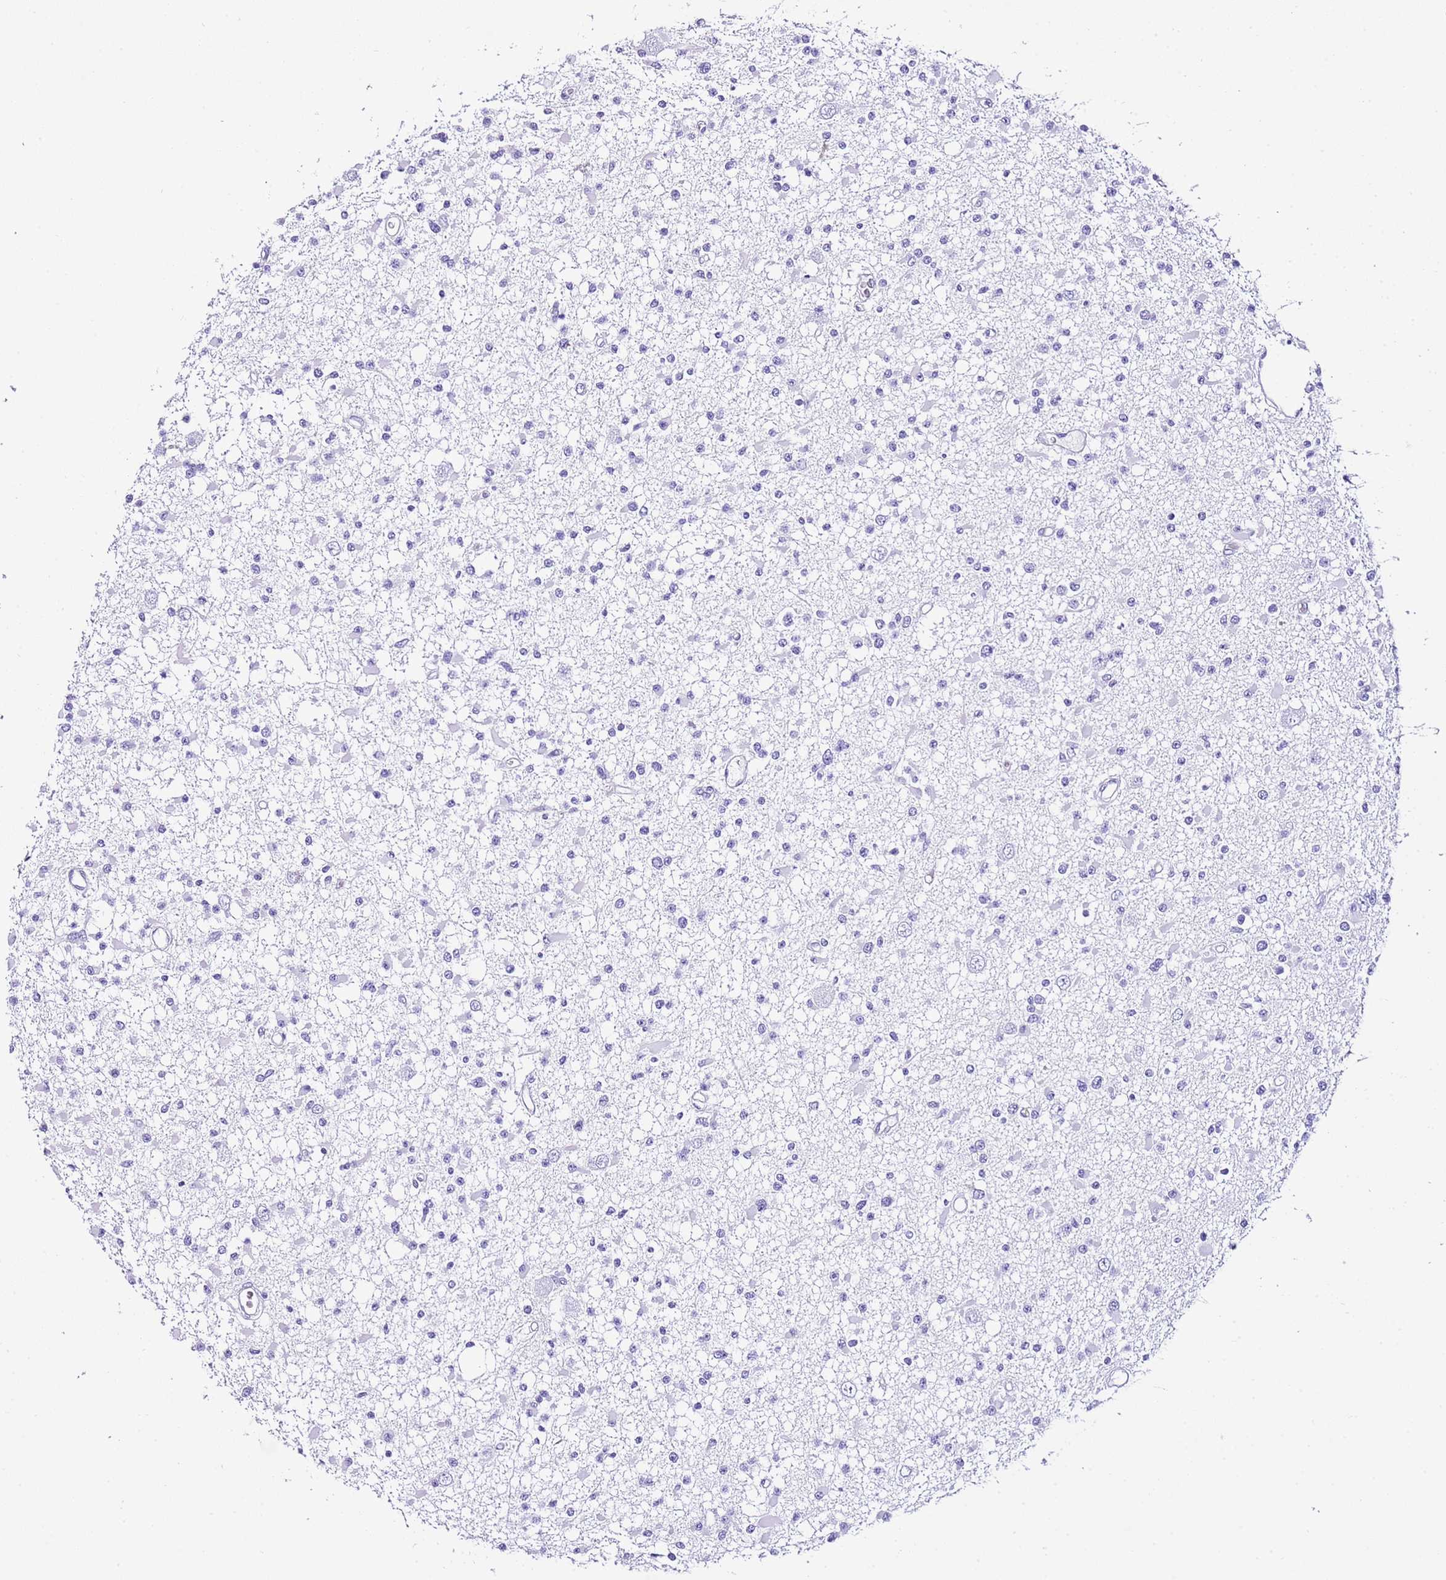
{"staining": {"intensity": "negative", "quantity": "none", "location": "none"}, "tissue": "glioma", "cell_type": "Tumor cells", "image_type": "cancer", "snomed": [{"axis": "morphology", "description": "Glioma, malignant, Low grade"}, {"axis": "topography", "description": "Brain"}], "caption": "This photomicrograph is of glioma stained with immunohistochemistry (IHC) to label a protein in brown with the nuclei are counter-stained blue. There is no expression in tumor cells. (DAB (3,3'-diaminobenzidine) immunohistochemistry (IHC), high magnification).", "gene": "CNN2", "patient": {"sex": "female", "age": 22}}